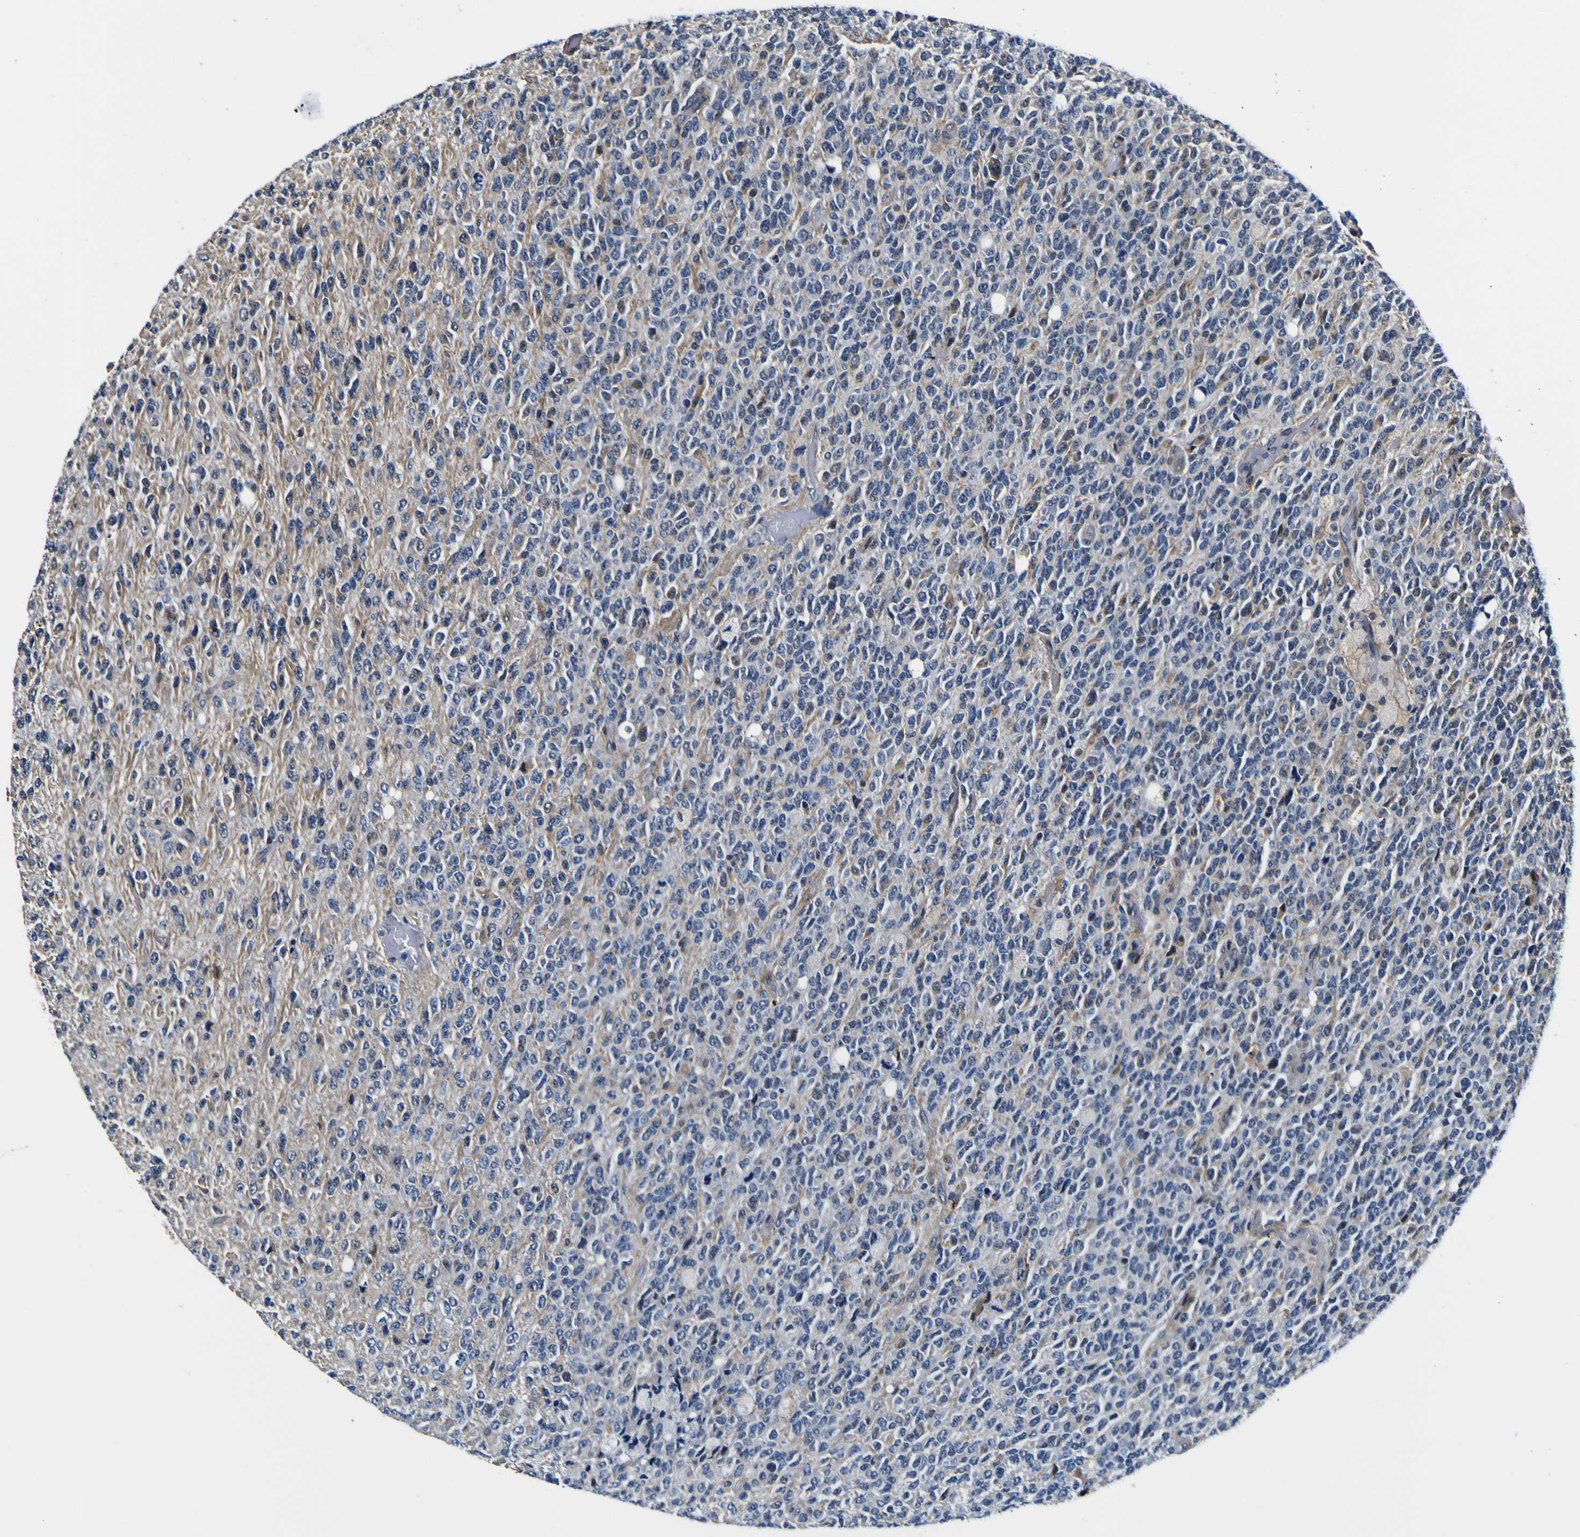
{"staining": {"intensity": "negative", "quantity": "none", "location": "none"}, "tissue": "glioma", "cell_type": "Tumor cells", "image_type": "cancer", "snomed": [{"axis": "morphology", "description": "Glioma, malignant, High grade"}, {"axis": "topography", "description": "pancreas cauda"}], "caption": "The histopathology image shows no staining of tumor cells in glioma. (DAB IHC with hematoxylin counter stain).", "gene": "POSTN", "patient": {"sex": "male", "age": 60}}